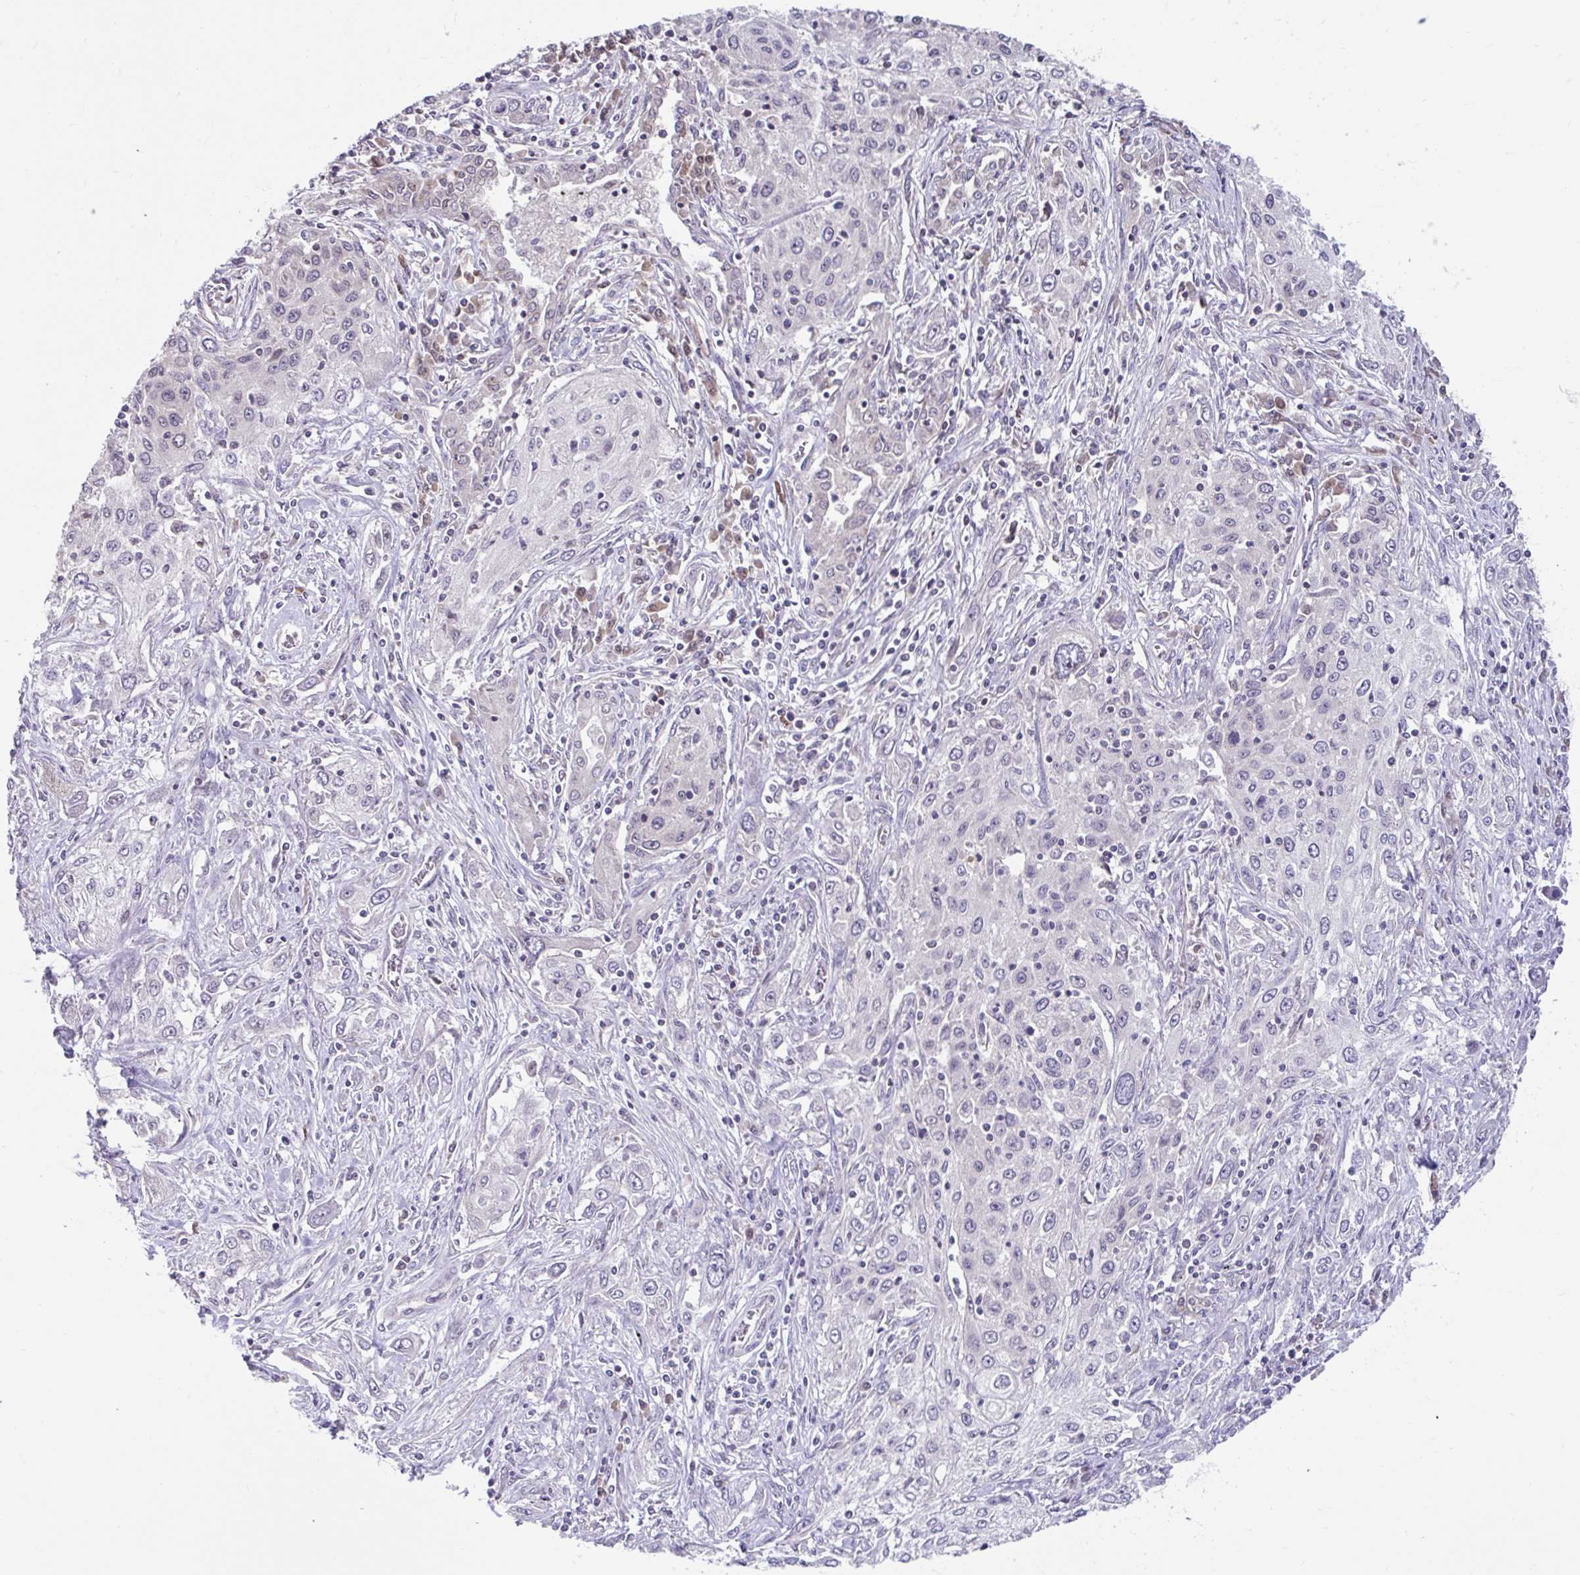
{"staining": {"intensity": "negative", "quantity": "none", "location": "none"}, "tissue": "lung cancer", "cell_type": "Tumor cells", "image_type": "cancer", "snomed": [{"axis": "morphology", "description": "Squamous cell carcinoma, NOS"}, {"axis": "topography", "description": "Lung"}], "caption": "Lung cancer (squamous cell carcinoma) was stained to show a protein in brown. There is no significant expression in tumor cells.", "gene": "NT5C1B", "patient": {"sex": "female", "age": 69}}